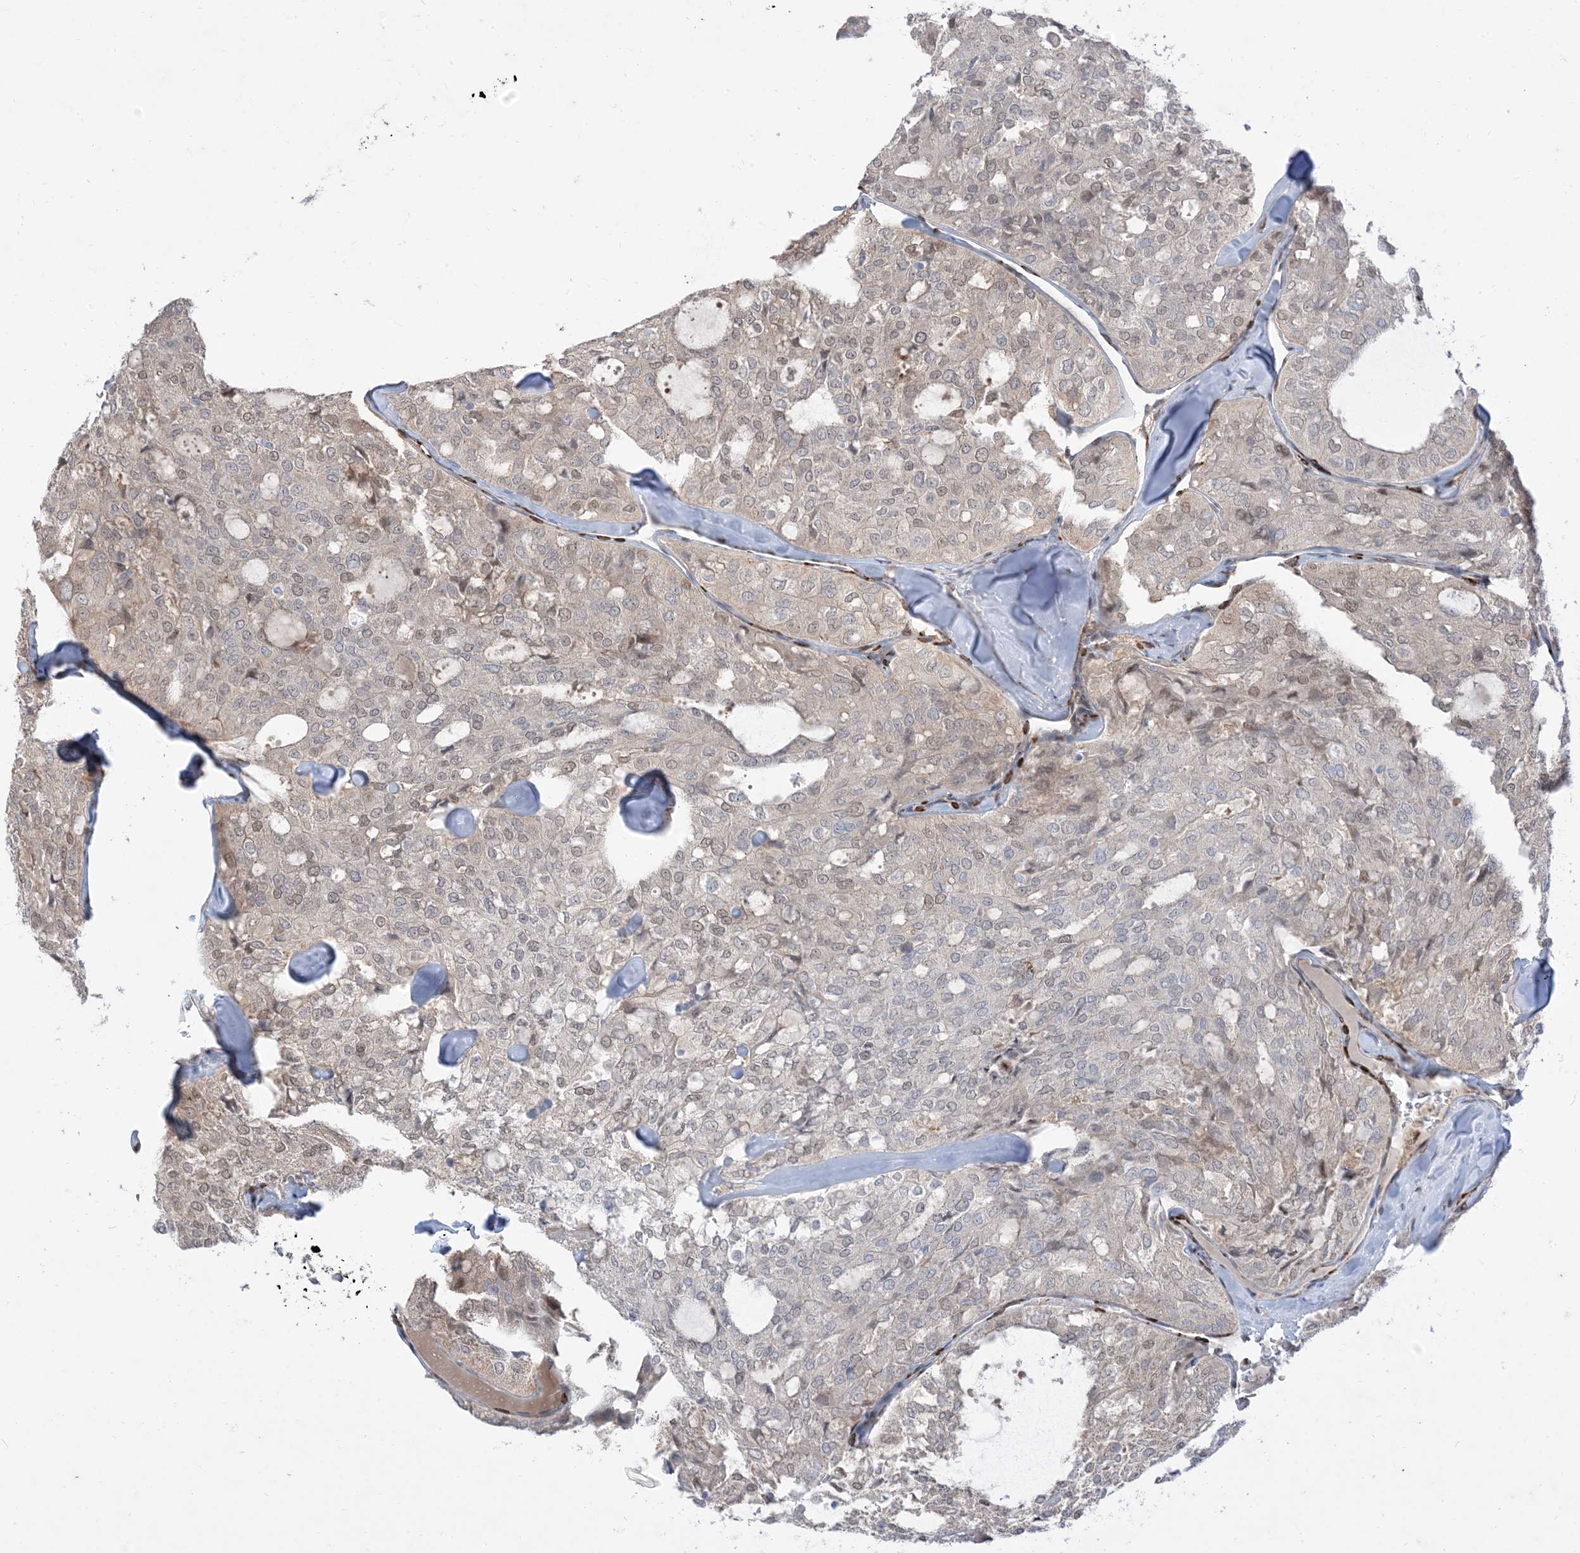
{"staining": {"intensity": "weak", "quantity": "<25%", "location": "nuclear"}, "tissue": "thyroid cancer", "cell_type": "Tumor cells", "image_type": "cancer", "snomed": [{"axis": "morphology", "description": "Follicular adenoma carcinoma, NOS"}, {"axis": "topography", "description": "Thyroid gland"}], "caption": "Protein analysis of thyroid cancer (follicular adenoma carcinoma) demonstrates no significant staining in tumor cells.", "gene": "RIN1", "patient": {"sex": "male", "age": 75}}